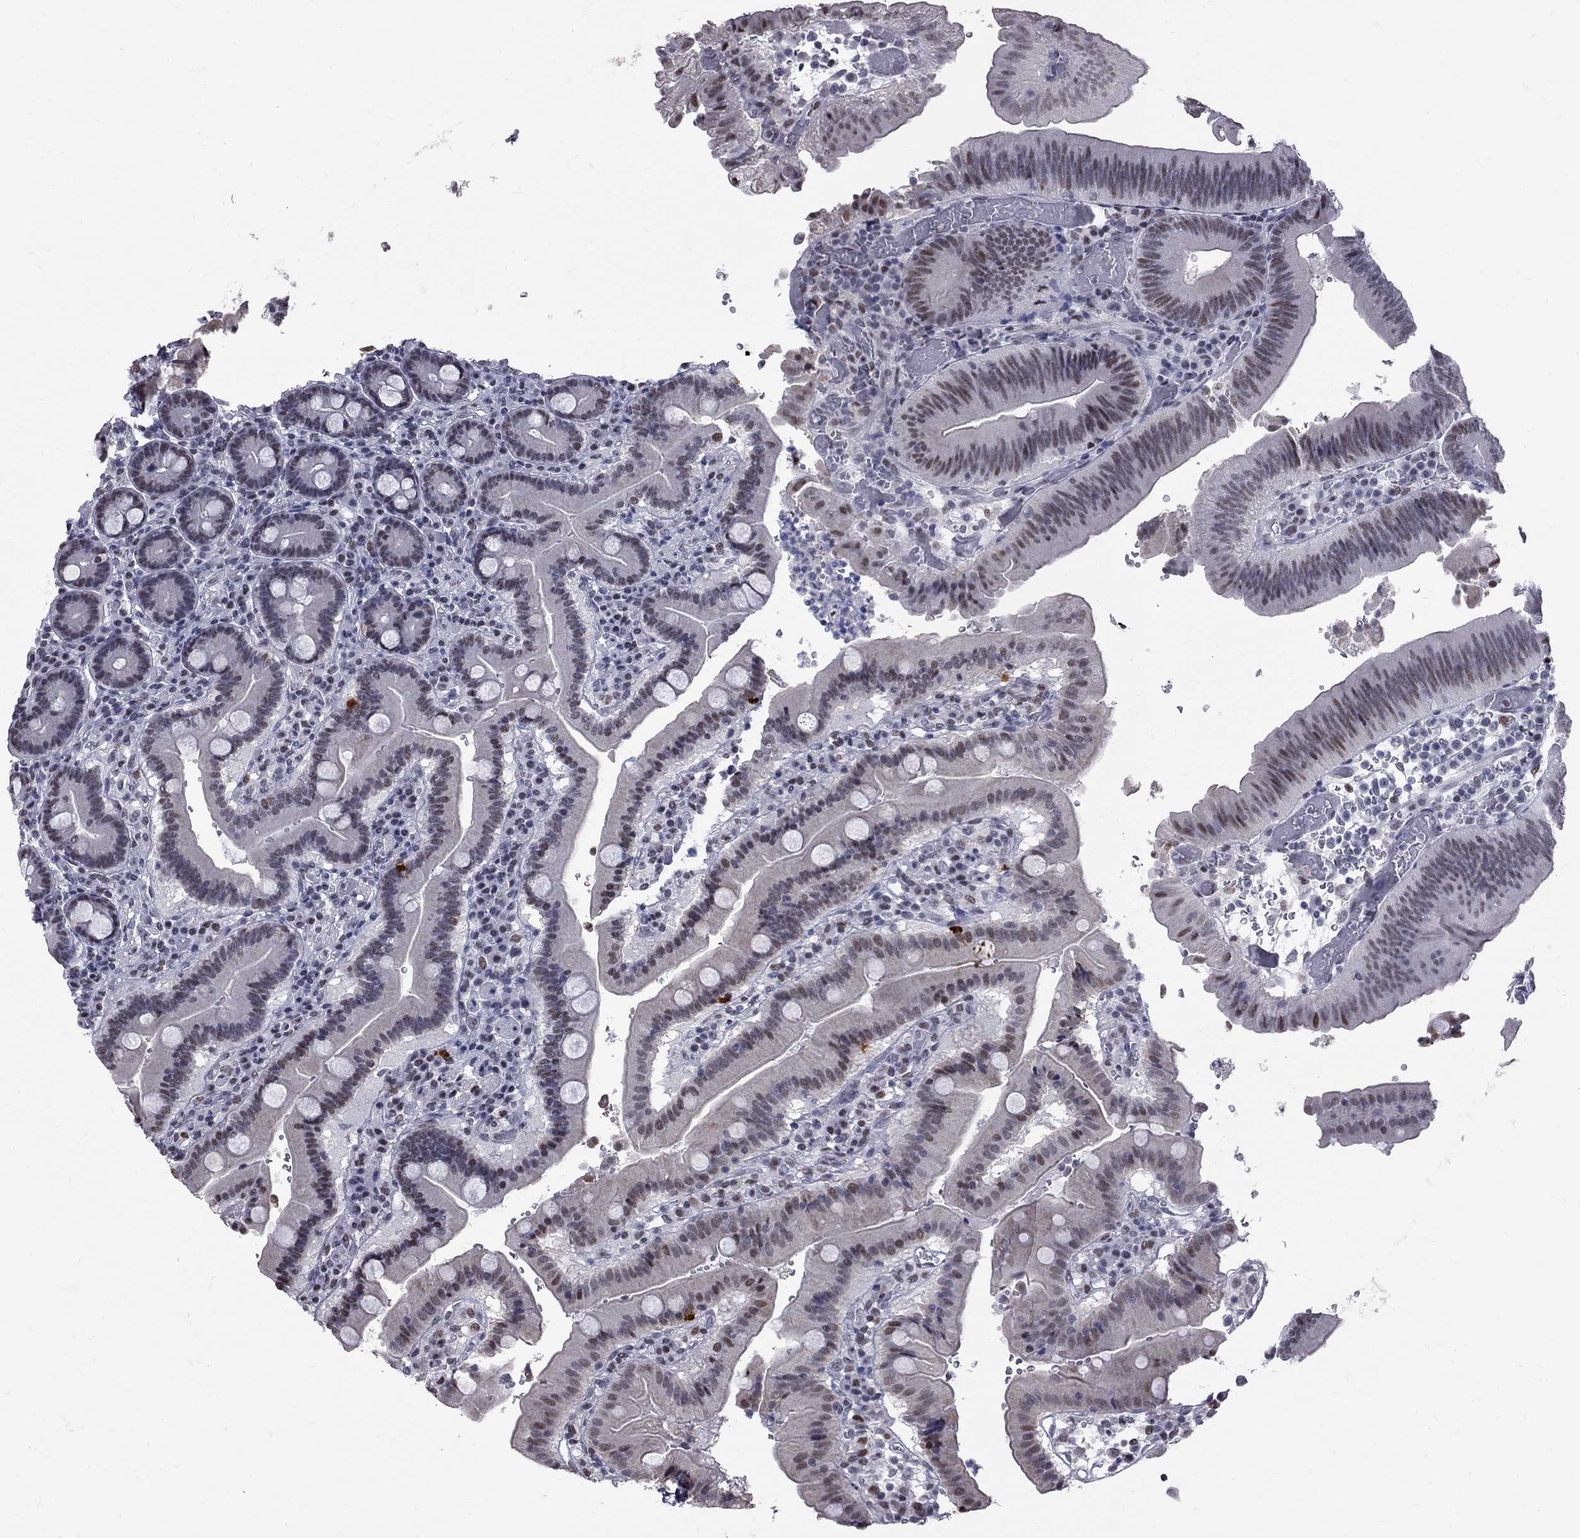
{"staining": {"intensity": "strong", "quantity": "<25%", "location": "nuclear"}, "tissue": "duodenum", "cell_type": "Glandular cells", "image_type": "normal", "snomed": [{"axis": "morphology", "description": "Normal tissue, NOS"}, {"axis": "topography", "description": "Duodenum"}], "caption": "The histopathology image reveals a brown stain indicating the presence of a protein in the nuclear of glandular cells in duodenum. (IHC, brightfield microscopy, high magnification).", "gene": "ZNF154", "patient": {"sex": "female", "age": 62}}